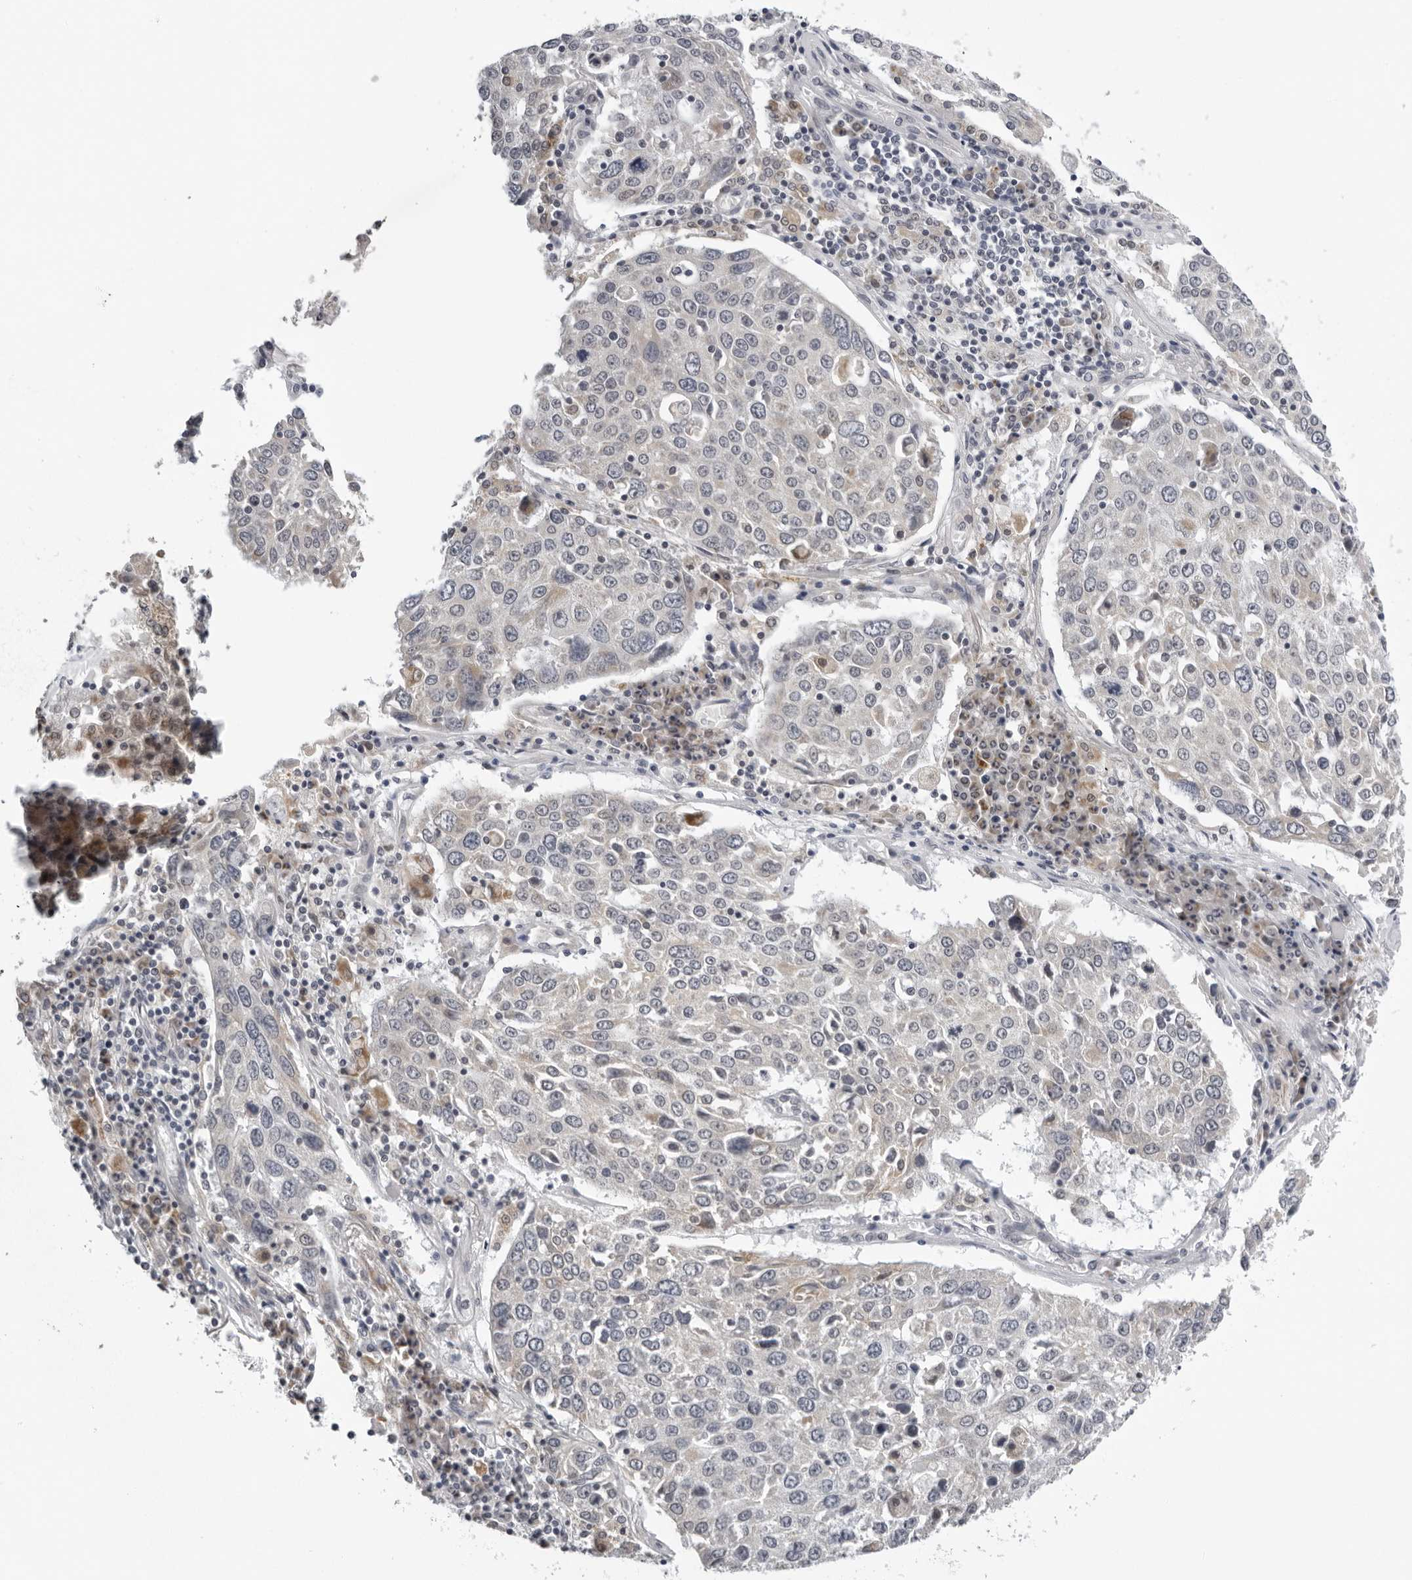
{"staining": {"intensity": "negative", "quantity": "none", "location": "none"}, "tissue": "lung cancer", "cell_type": "Tumor cells", "image_type": "cancer", "snomed": [{"axis": "morphology", "description": "Squamous cell carcinoma, NOS"}, {"axis": "topography", "description": "Lung"}], "caption": "A high-resolution image shows IHC staining of squamous cell carcinoma (lung), which demonstrates no significant staining in tumor cells.", "gene": "CPT2", "patient": {"sex": "male", "age": 65}}